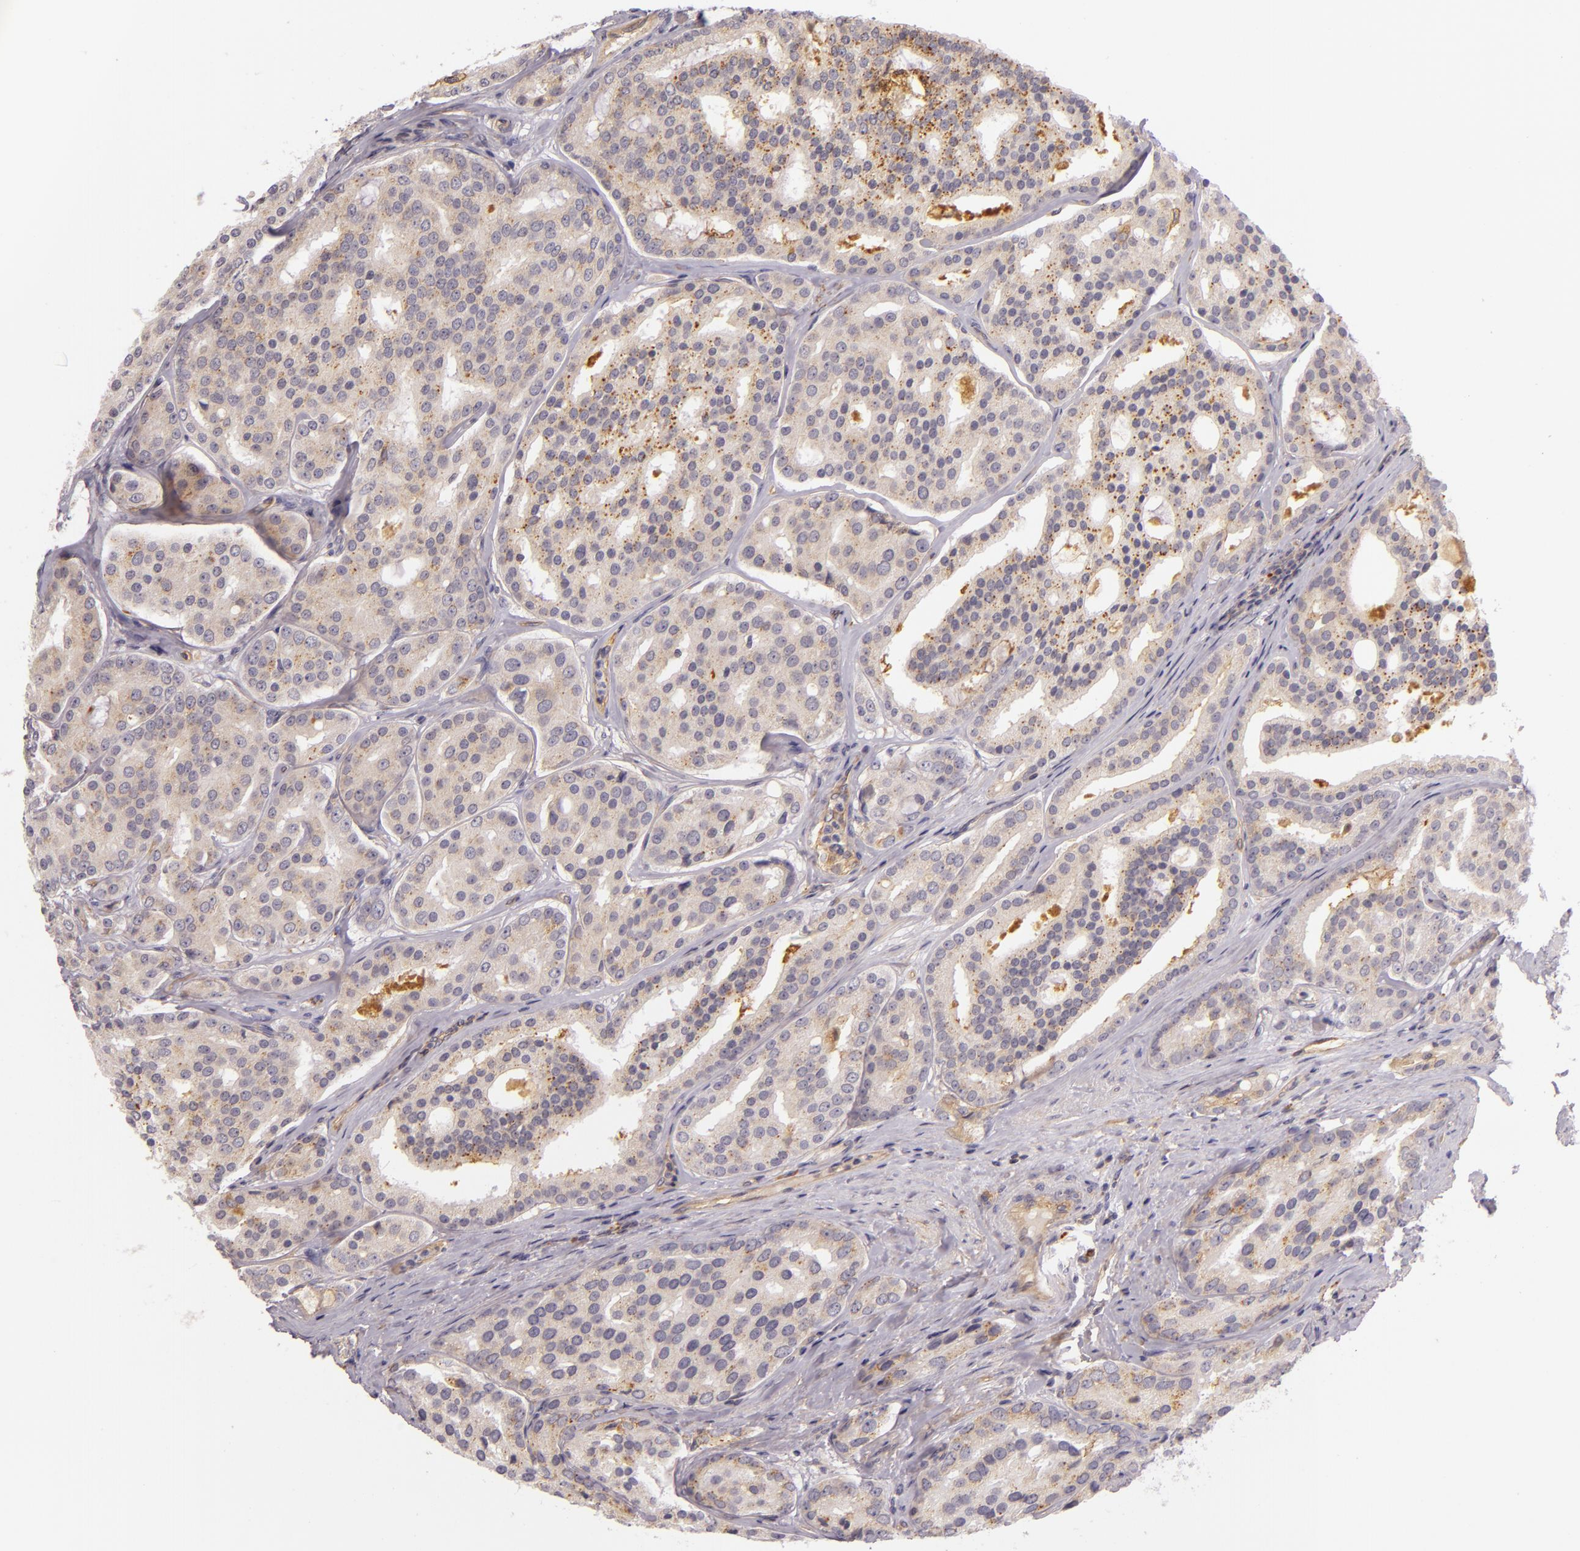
{"staining": {"intensity": "moderate", "quantity": "<25%", "location": "cytoplasmic/membranous"}, "tissue": "prostate cancer", "cell_type": "Tumor cells", "image_type": "cancer", "snomed": [{"axis": "morphology", "description": "Adenocarcinoma, High grade"}, {"axis": "topography", "description": "Prostate"}], "caption": "Protein analysis of prostate cancer (high-grade adenocarcinoma) tissue displays moderate cytoplasmic/membranous staining in about <25% of tumor cells.", "gene": "CTSF", "patient": {"sex": "male", "age": 64}}